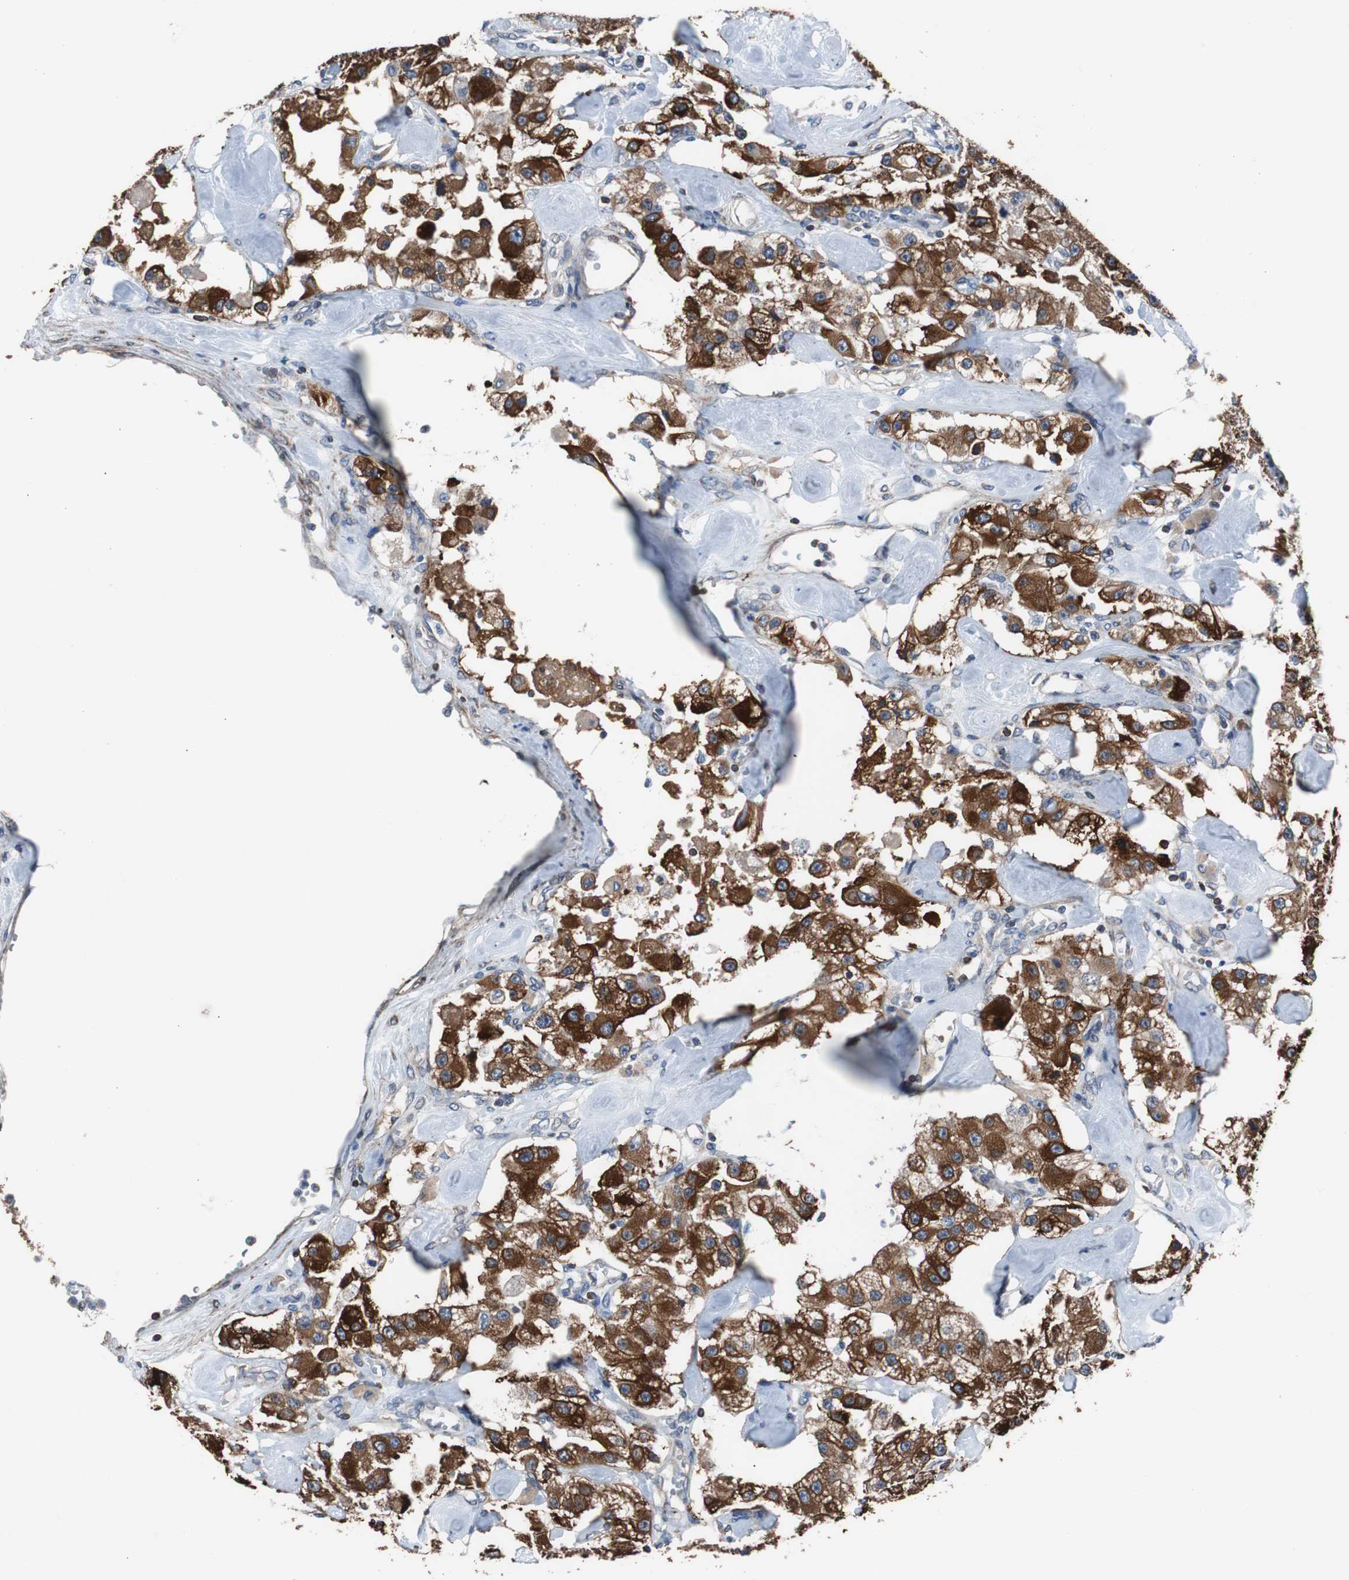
{"staining": {"intensity": "strong", "quantity": ">75%", "location": "cytoplasmic/membranous"}, "tissue": "carcinoid", "cell_type": "Tumor cells", "image_type": "cancer", "snomed": [{"axis": "morphology", "description": "Carcinoid, malignant, NOS"}, {"axis": "topography", "description": "Pancreas"}], "caption": "This photomicrograph shows carcinoid stained with immunohistochemistry to label a protein in brown. The cytoplasmic/membranous of tumor cells show strong positivity for the protein. Nuclei are counter-stained blue.", "gene": "PBXIP1", "patient": {"sex": "male", "age": 41}}